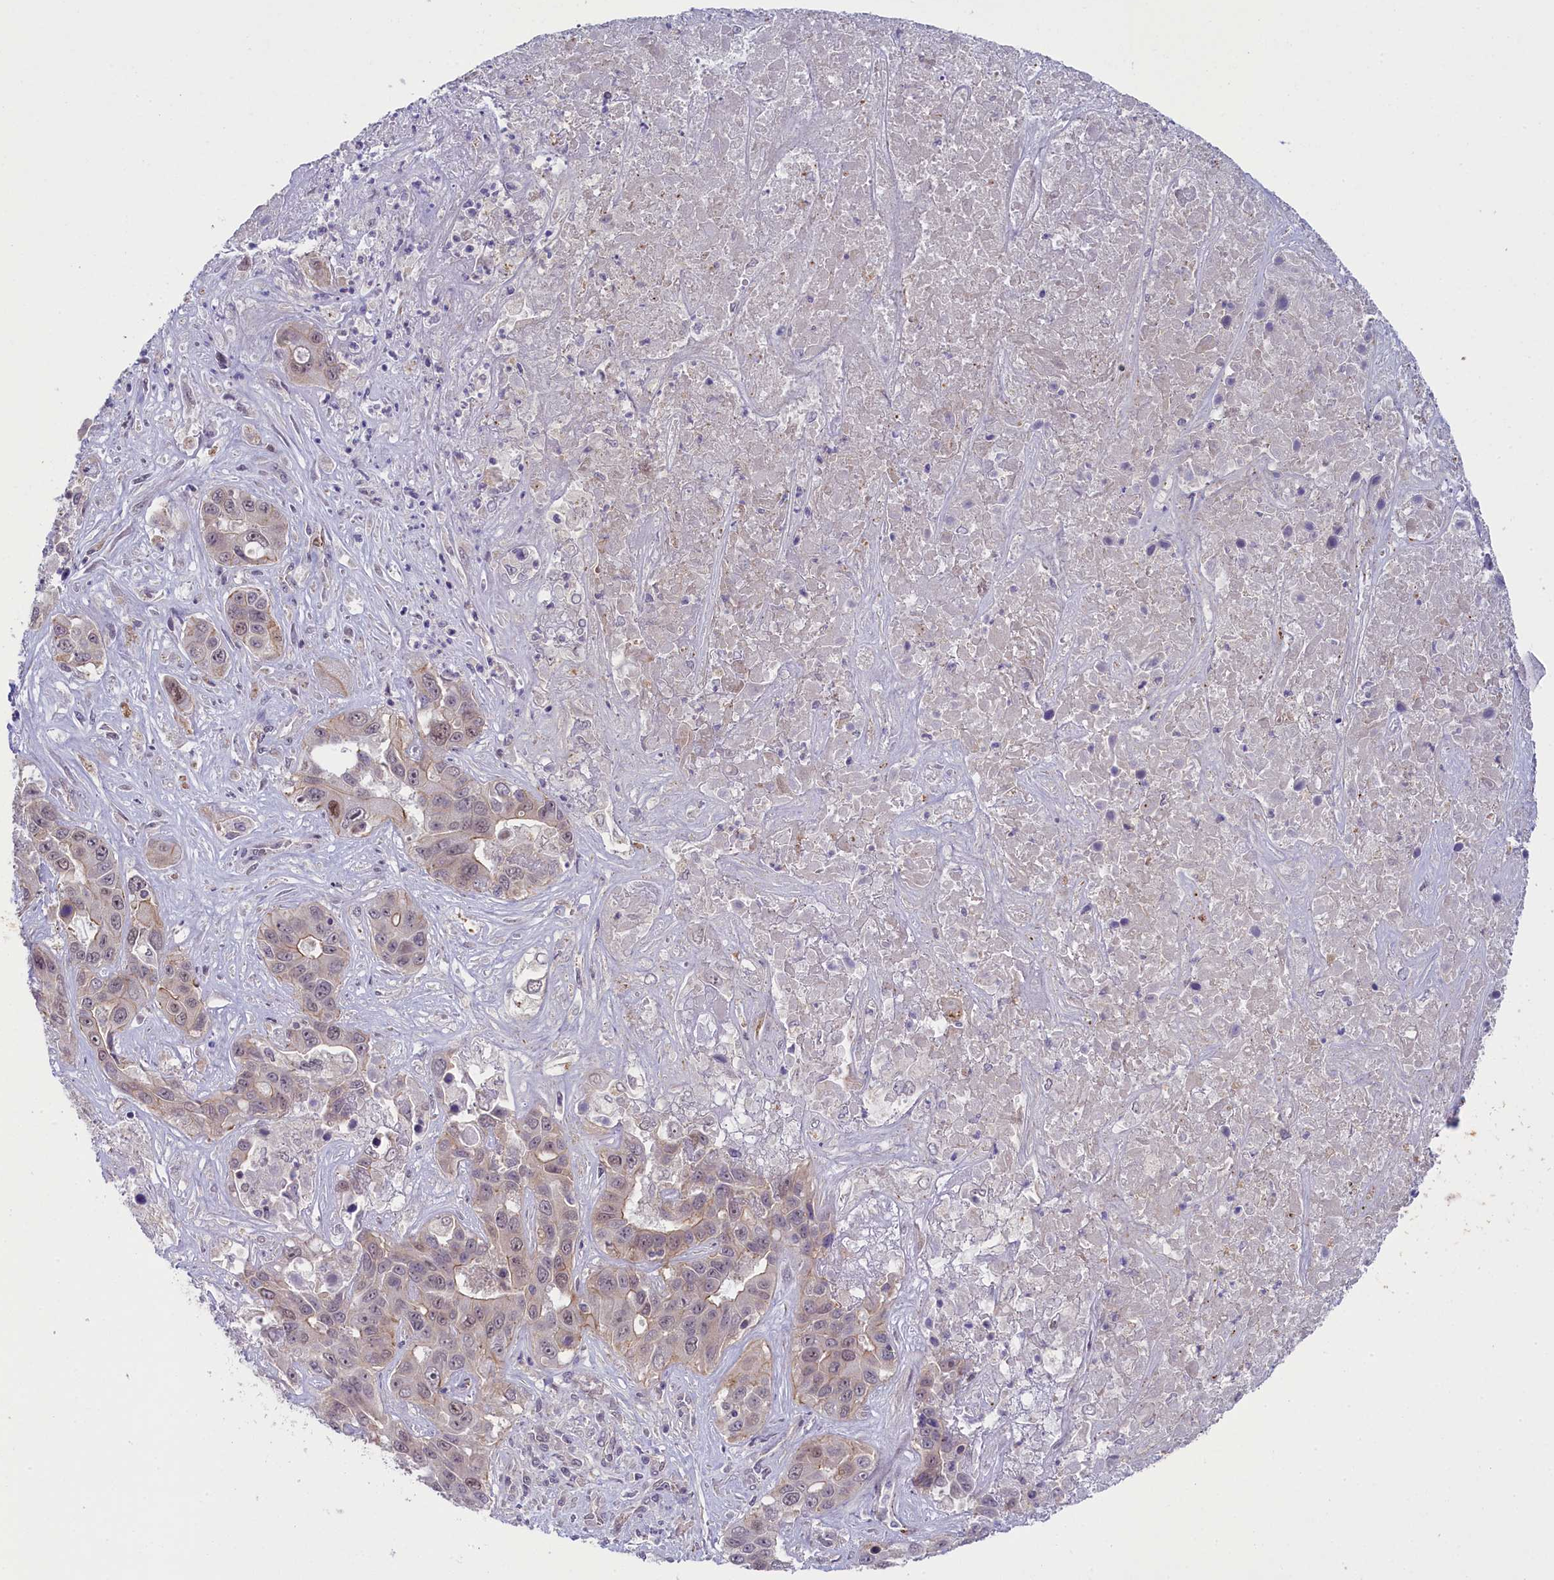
{"staining": {"intensity": "negative", "quantity": "none", "location": "none"}, "tissue": "liver cancer", "cell_type": "Tumor cells", "image_type": "cancer", "snomed": [{"axis": "morphology", "description": "Cholangiocarcinoma"}, {"axis": "topography", "description": "Liver"}], "caption": "Immunohistochemistry micrograph of human cholangiocarcinoma (liver) stained for a protein (brown), which shows no staining in tumor cells.", "gene": "CCL23", "patient": {"sex": "female", "age": 52}}